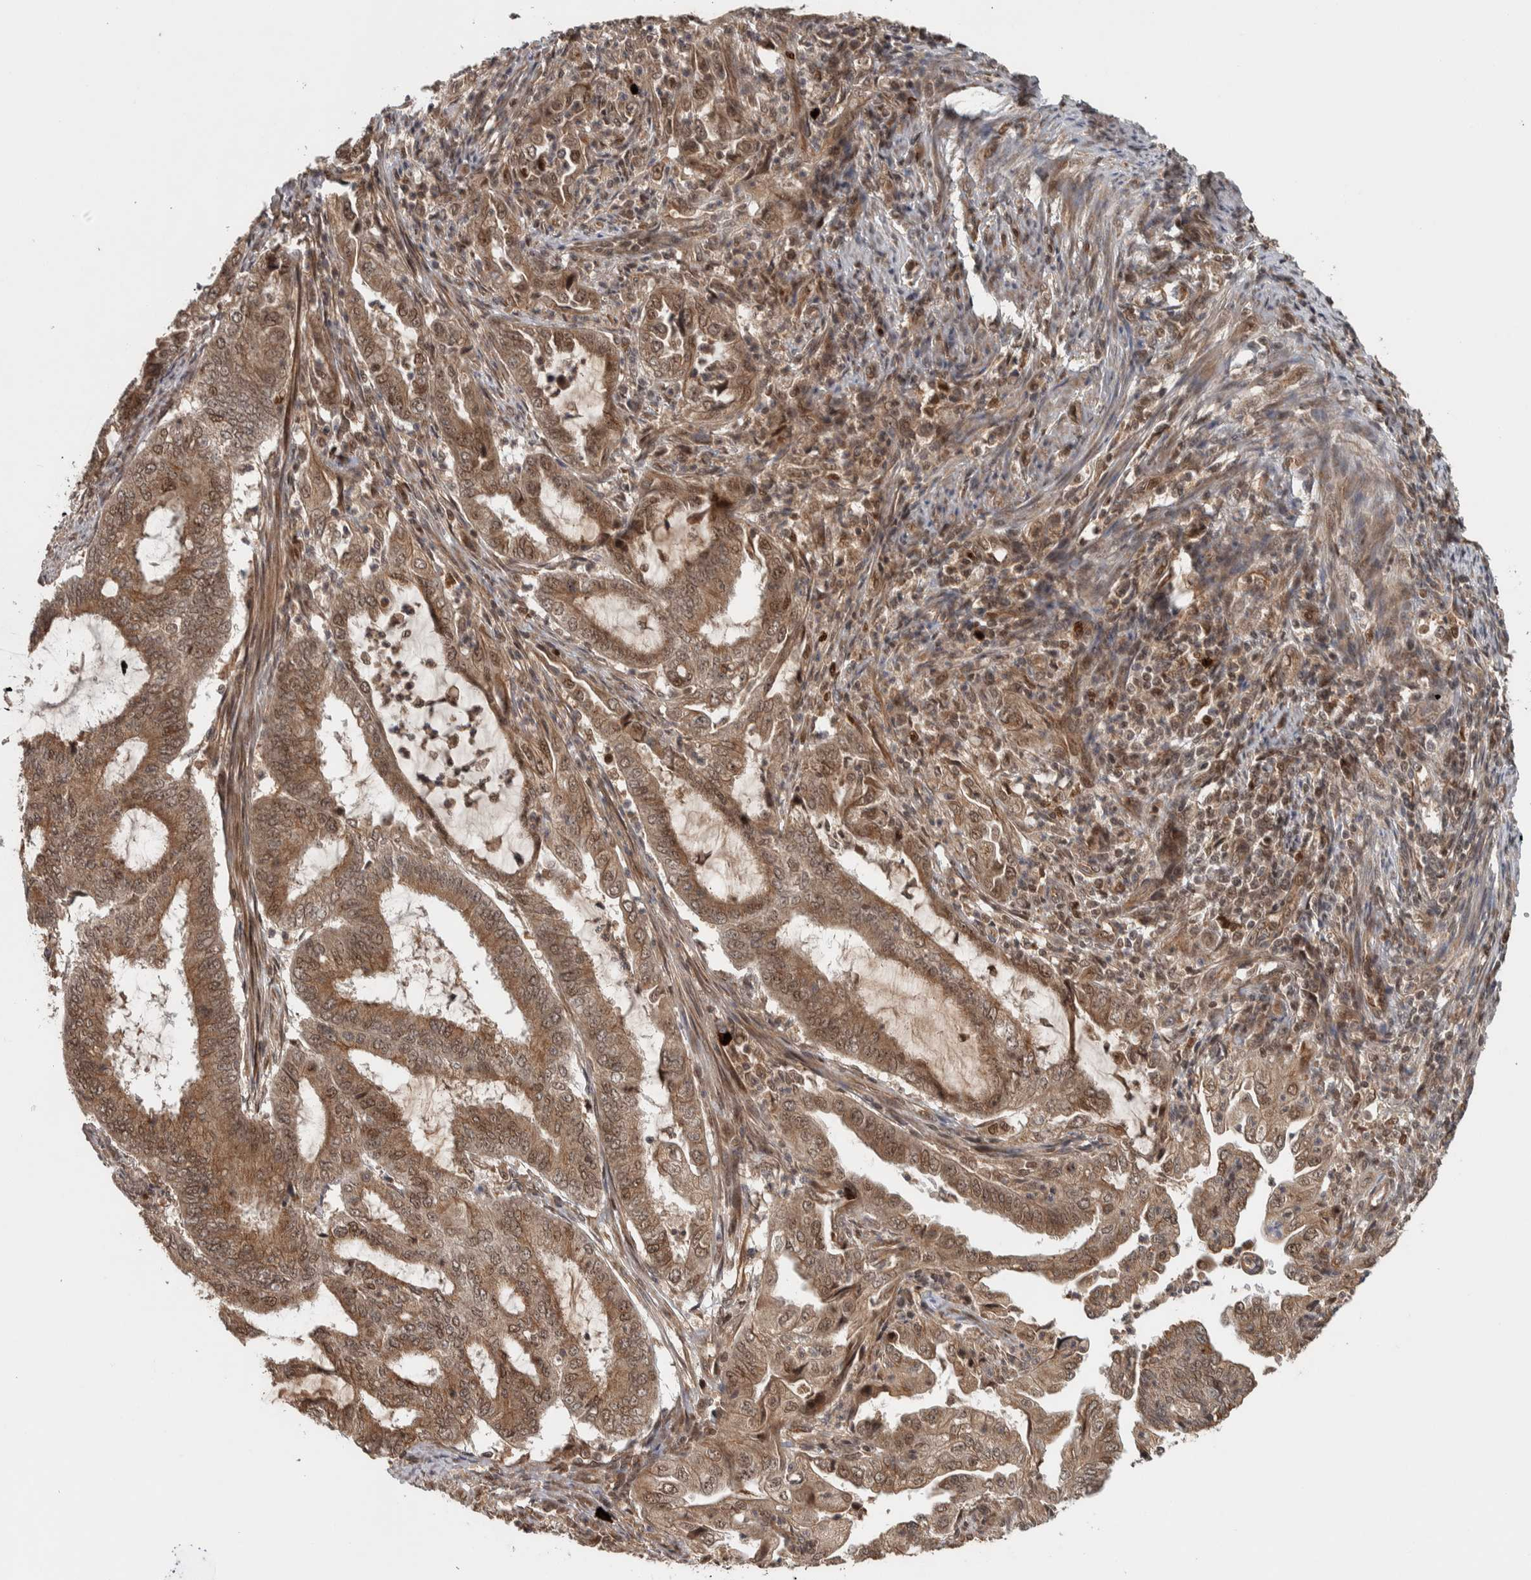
{"staining": {"intensity": "moderate", "quantity": ">75%", "location": "cytoplasmic/membranous,nuclear"}, "tissue": "endometrial cancer", "cell_type": "Tumor cells", "image_type": "cancer", "snomed": [{"axis": "morphology", "description": "Adenocarcinoma, NOS"}, {"axis": "topography", "description": "Endometrium"}], "caption": "Immunohistochemistry (IHC) of endometrial adenocarcinoma reveals medium levels of moderate cytoplasmic/membranous and nuclear positivity in approximately >75% of tumor cells. The staining was performed using DAB (3,3'-diaminobenzidine), with brown indicating positive protein expression. Nuclei are stained blue with hematoxylin.", "gene": "RPS6KA4", "patient": {"sex": "female", "age": 51}}